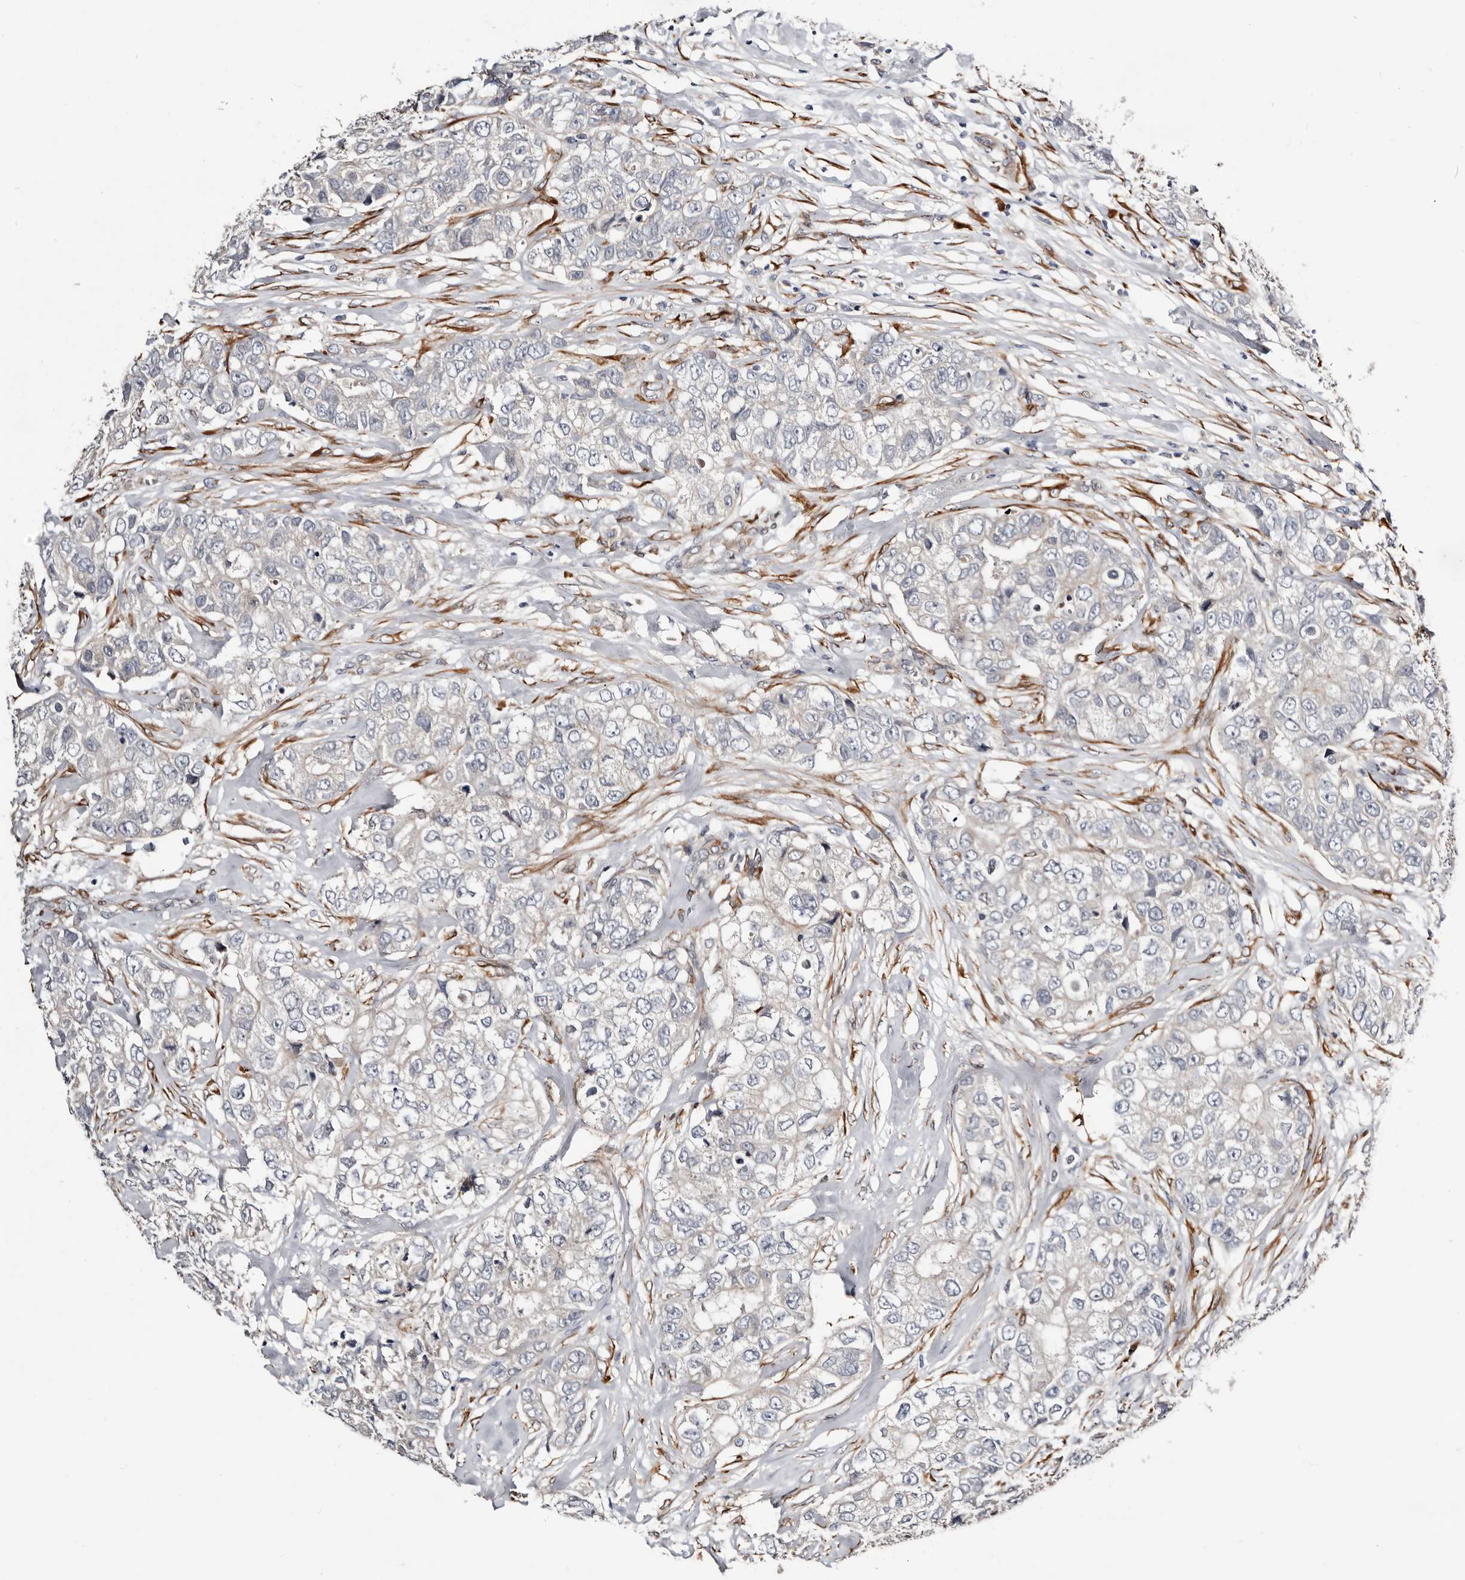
{"staining": {"intensity": "negative", "quantity": "none", "location": "none"}, "tissue": "breast cancer", "cell_type": "Tumor cells", "image_type": "cancer", "snomed": [{"axis": "morphology", "description": "Duct carcinoma"}, {"axis": "topography", "description": "Breast"}], "caption": "Tumor cells show no significant protein expression in breast cancer (infiltrating ductal carcinoma). (DAB IHC visualized using brightfield microscopy, high magnification).", "gene": "USH1C", "patient": {"sex": "female", "age": 62}}